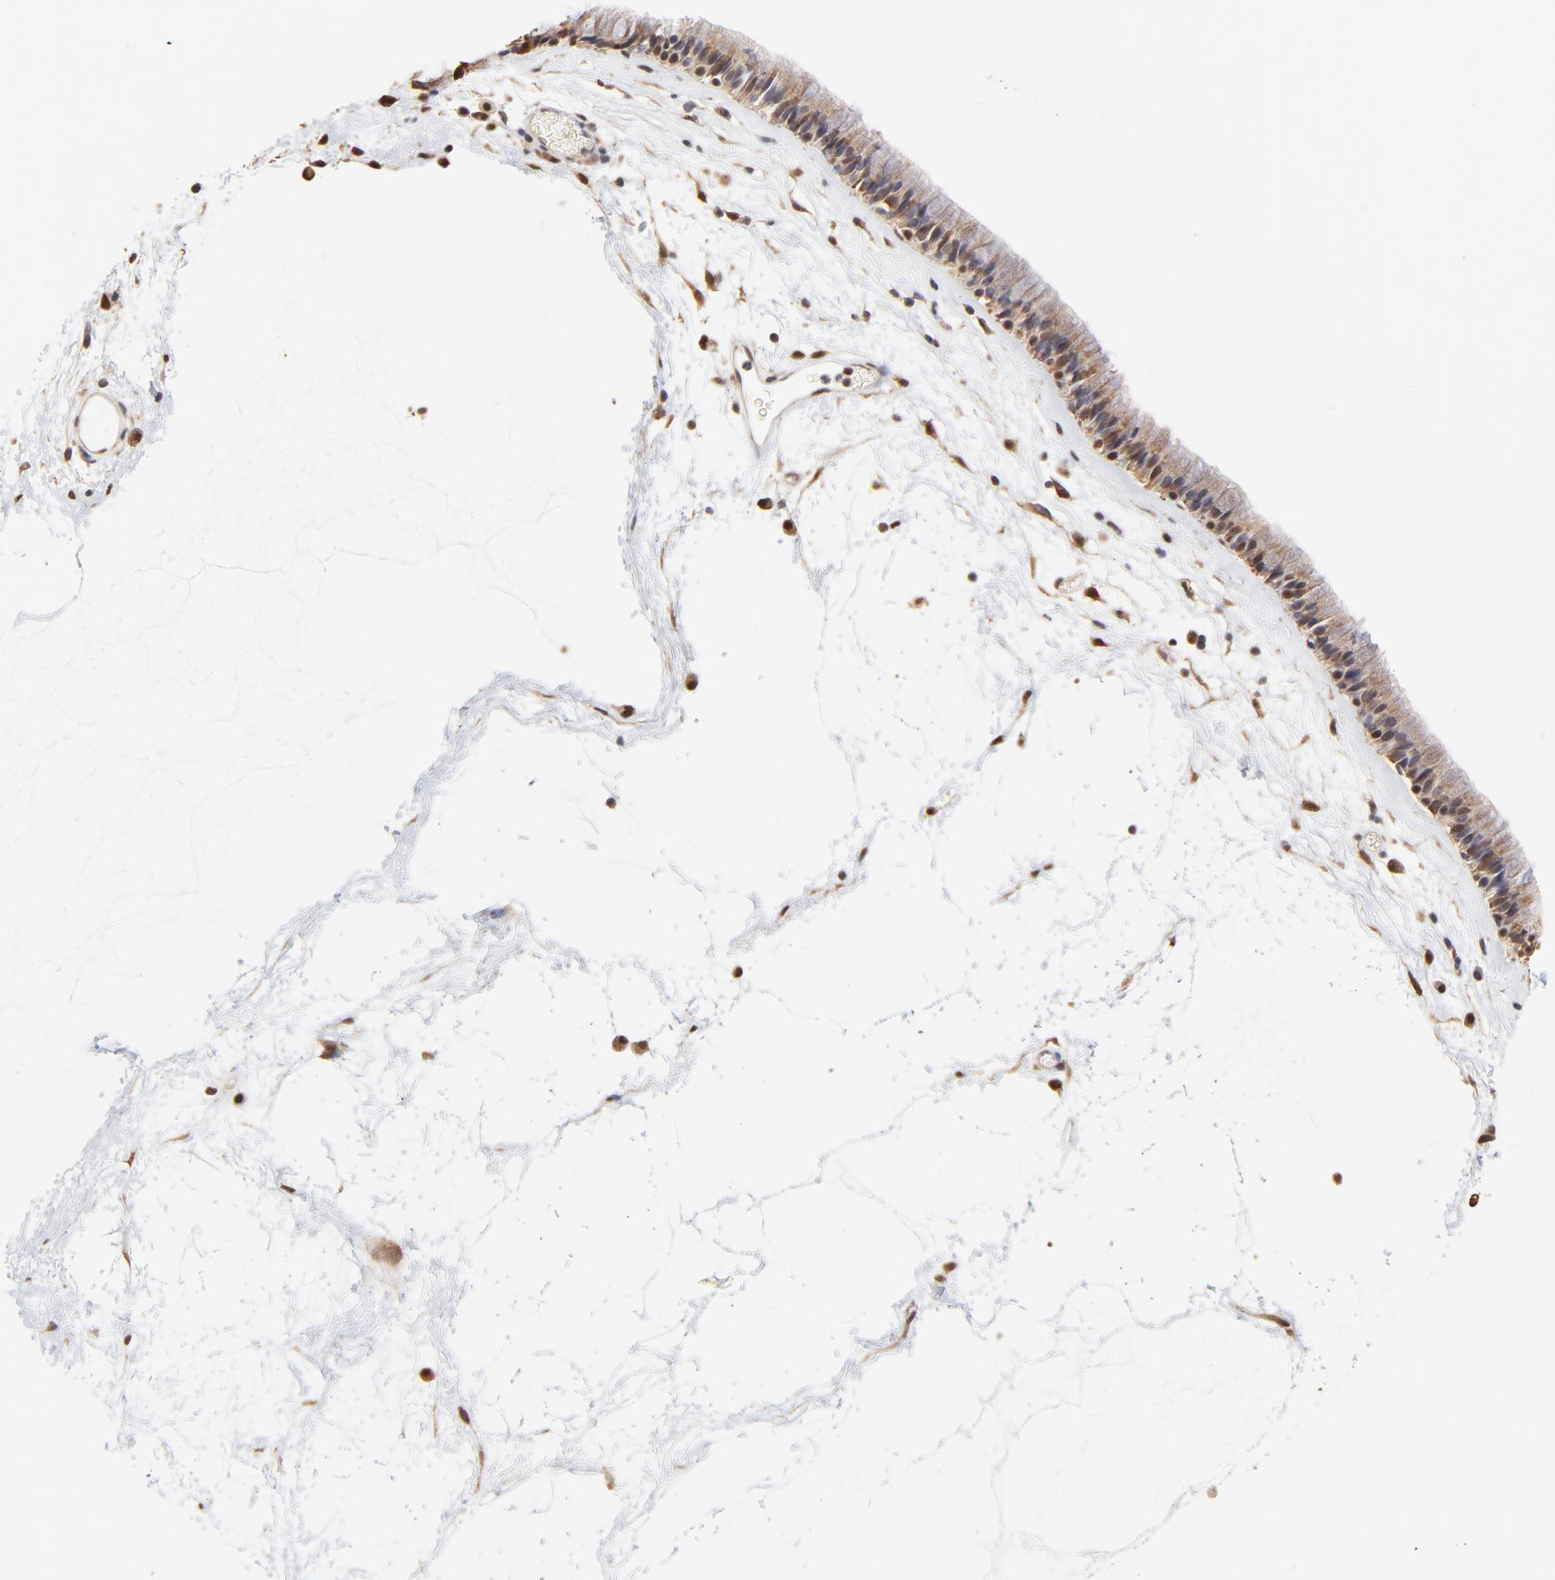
{"staining": {"intensity": "weak", "quantity": "25%-75%", "location": "nuclear"}, "tissue": "nasopharynx", "cell_type": "Respiratory epithelial cells", "image_type": "normal", "snomed": [{"axis": "morphology", "description": "Normal tissue, NOS"}, {"axis": "morphology", "description": "Inflammation, NOS"}, {"axis": "topography", "description": "Nasopharynx"}], "caption": "Immunohistochemistry image of normal nasopharynx stained for a protein (brown), which exhibits low levels of weak nuclear expression in approximately 25%-75% of respiratory epithelial cells.", "gene": "BIRC5", "patient": {"sex": "male", "age": 48}}